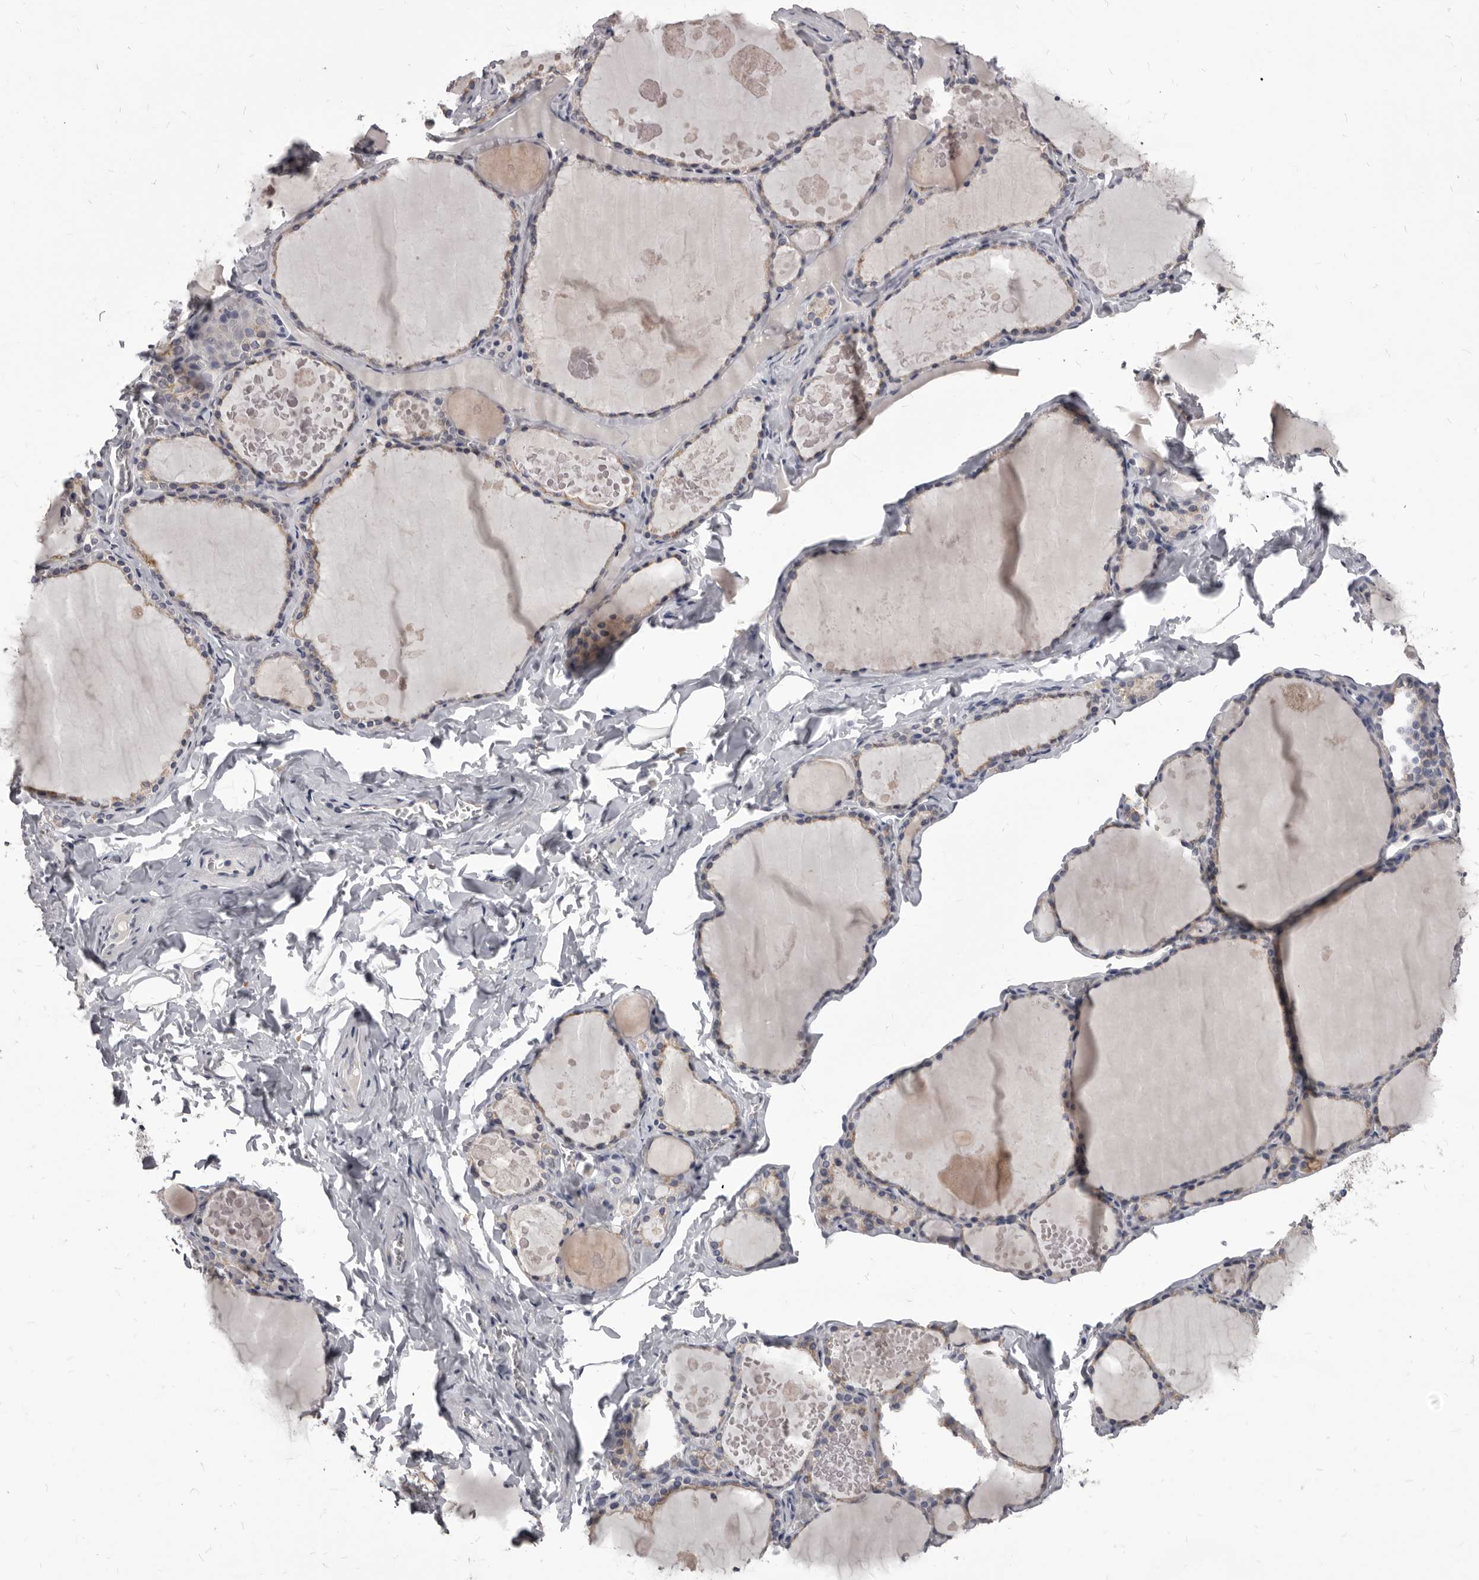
{"staining": {"intensity": "moderate", "quantity": "<25%", "location": "cytoplasmic/membranous"}, "tissue": "thyroid gland", "cell_type": "Glandular cells", "image_type": "normal", "snomed": [{"axis": "morphology", "description": "Normal tissue, NOS"}, {"axis": "topography", "description": "Thyroid gland"}], "caption": "There is low levels of moderate cytoplasmic/membranous staining in glandular cells of benign thyroid gland, as demonstrated by immunohistochemical staining (brown color).", "gene": "PI4K2A", "patient": {"sex": "male", "age": 56}}